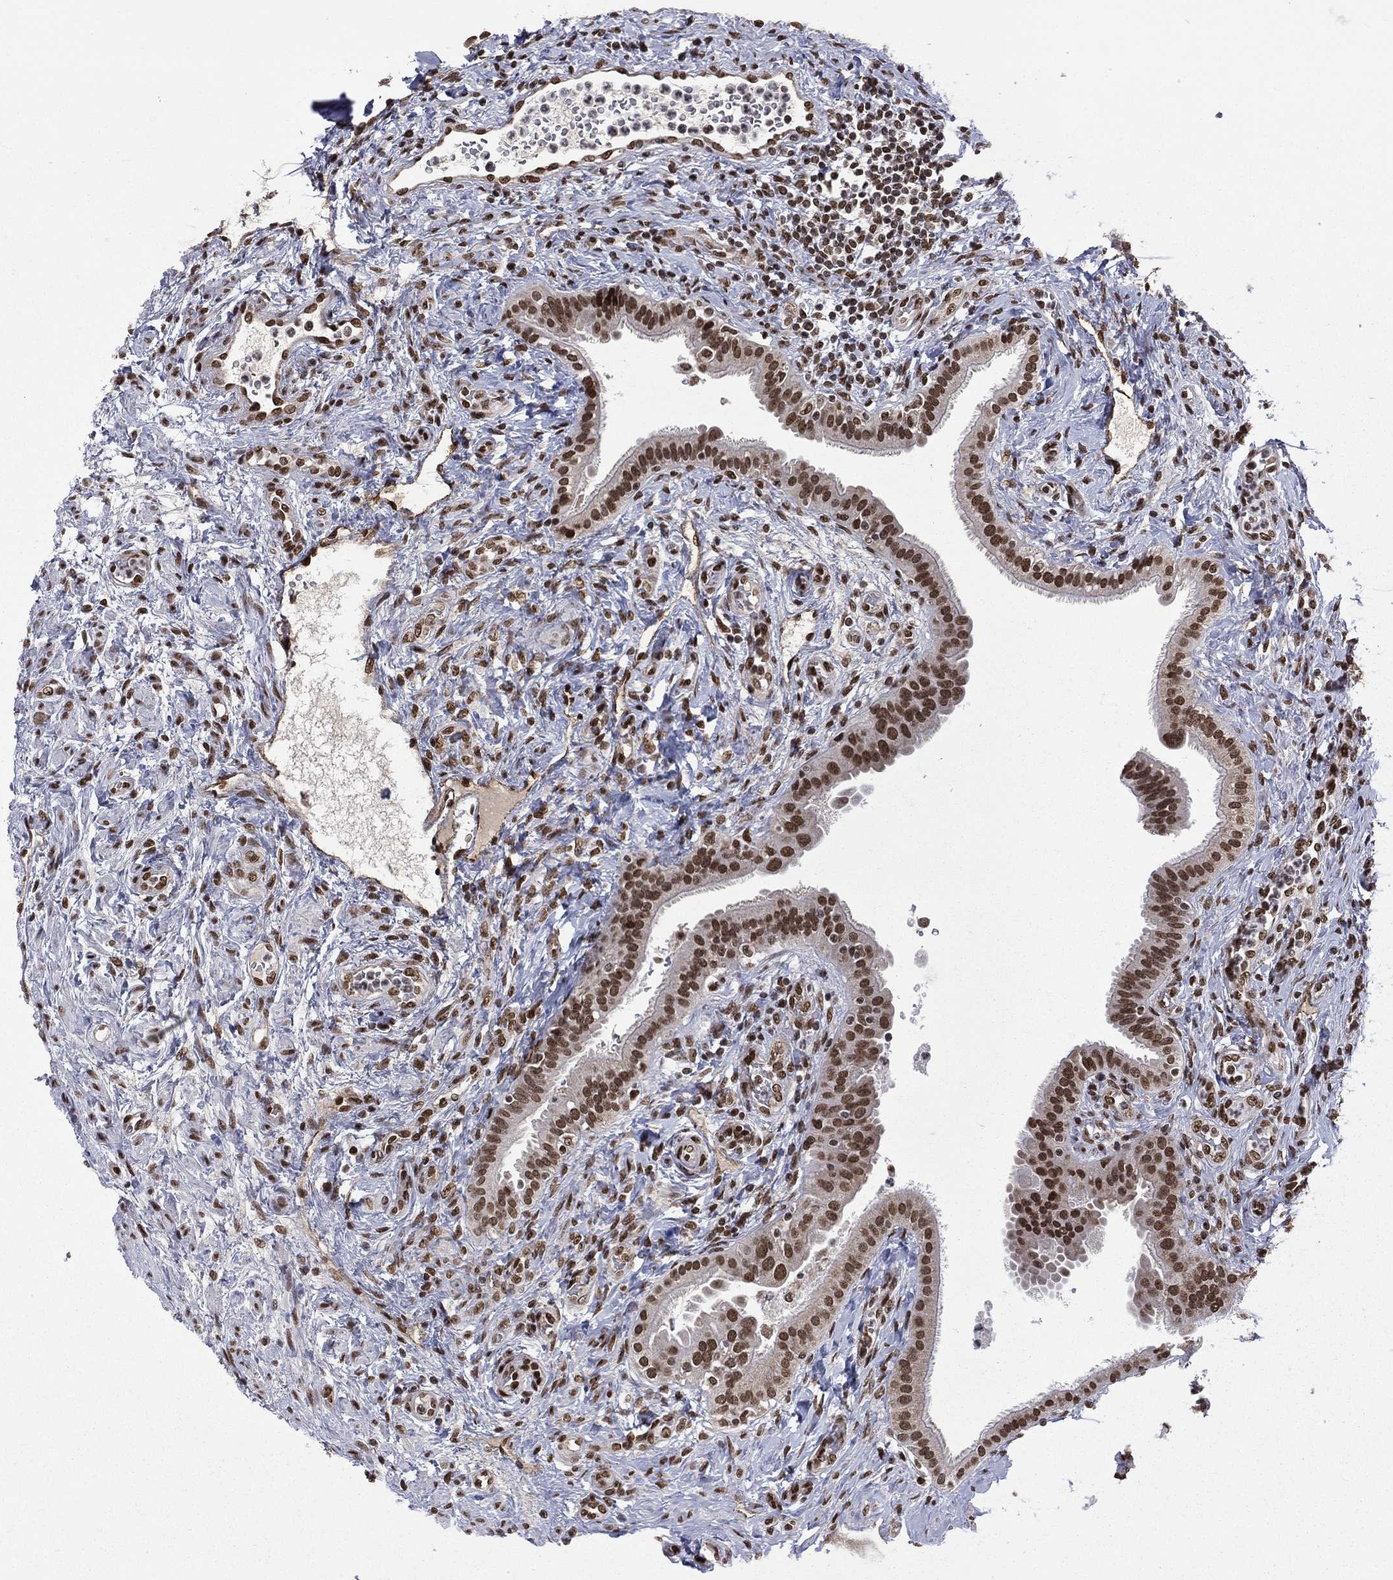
{"staining": {"intensity": "strong", "quantity": ">75%", "location": "nuclear"}, "tissue": "fallopian tube", "cell_type": "Glandular cells", "image_type": "normal", "snomed": [{"axis": "morphology", "description": "Normal tissue, NOS"}, {"axis": "topography", "description": "Fallopian tube"}], "caption": "Immunohistochemical staining of normal human fallopian tube exhibits high levels of strong nuclear staining in approximately >75% of glandular cells.", "gene": "C5orf24", "patient": {"sex": "female", "age": 41}}